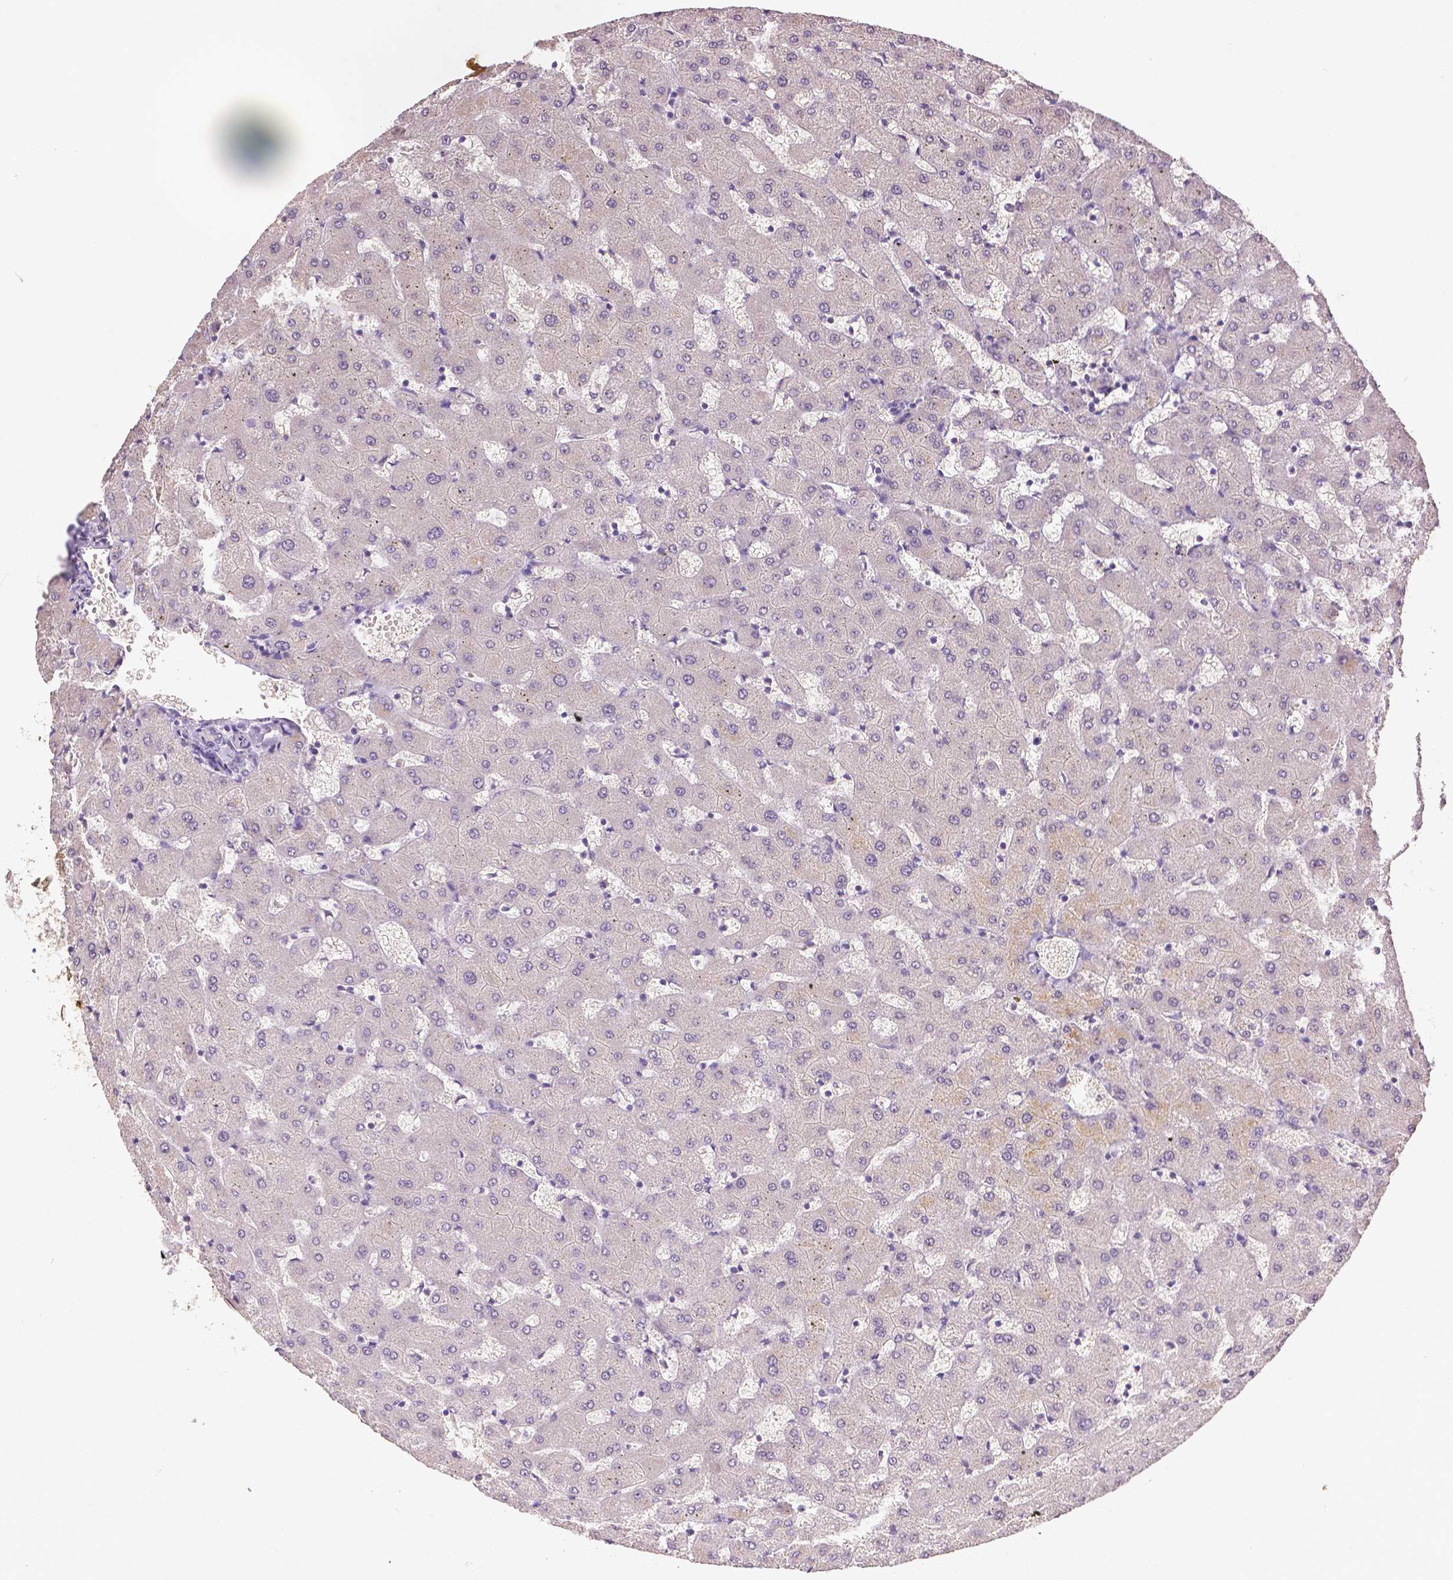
{"staining": {"intensity": "negative", "quantity": "none", "location": "none"}, "tissue": "liver", "cell_type": "Cholangiocytes", "image_type": "normal", "snomed": [{"axis": "morphology", "description": "Normal tissue, NOS"}, {"axis": "topography", "description": "Liver"}], "caption": "Protein analysis of unremarkable liver reveals no significant positivity in cholangiocytes. (IHC, brightfield microscopy, high magnification).", "gene": "TGM1", "patient": {"sex": "female", "age": 63}}